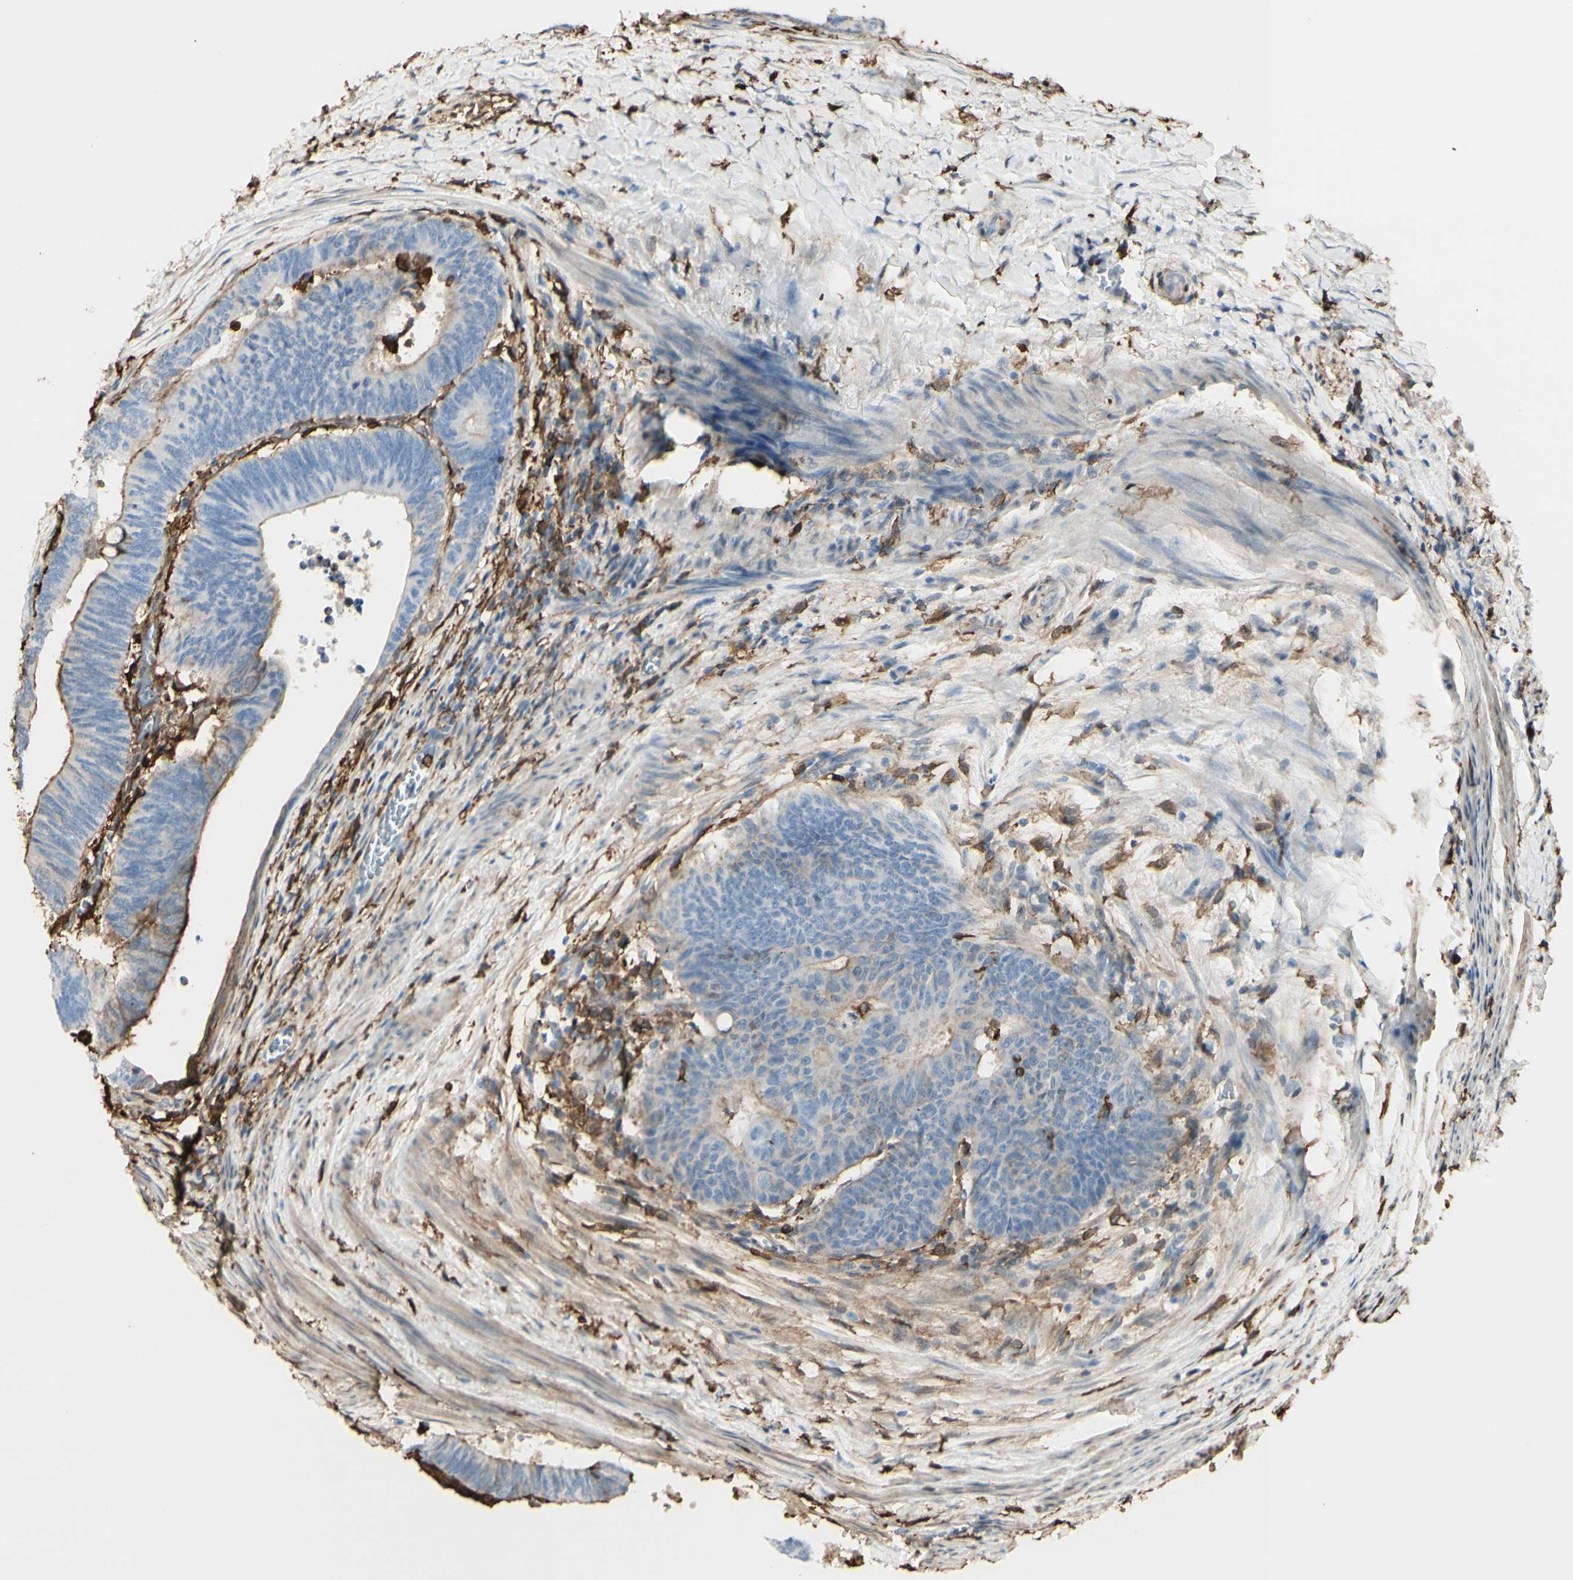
{"staining": {"intensity": "negative", "quantity": "none", "location": "none"}, "tissue": "colorectal cancer", "cell_type": "Tumor cells", "image_type": "cancer", "snomed": [{"axis": "morphology", "description": "Normal tissue, NOS"}, {"axis": "morphology", "description": "Adenocarcinoma, NOS"}, {"axis": "topography", "description": "Rectum"}, {"axis": "topography", "description": "Peripheral nerve tissue"}], "caption": "High magnification brightfield microscopy of colorectal cancer stained with DAB (3,3'-diaminobenzidine) (brown) and counterstained with hematoxylin (blue): tumor cells show no significant expression. (Brightfield microscopy of DAB (3,3'-diaminobenzidine) immunohistochemistry at high magnification).", "gene": "GSN", "patient": {"sex": "male", "age": 92}}